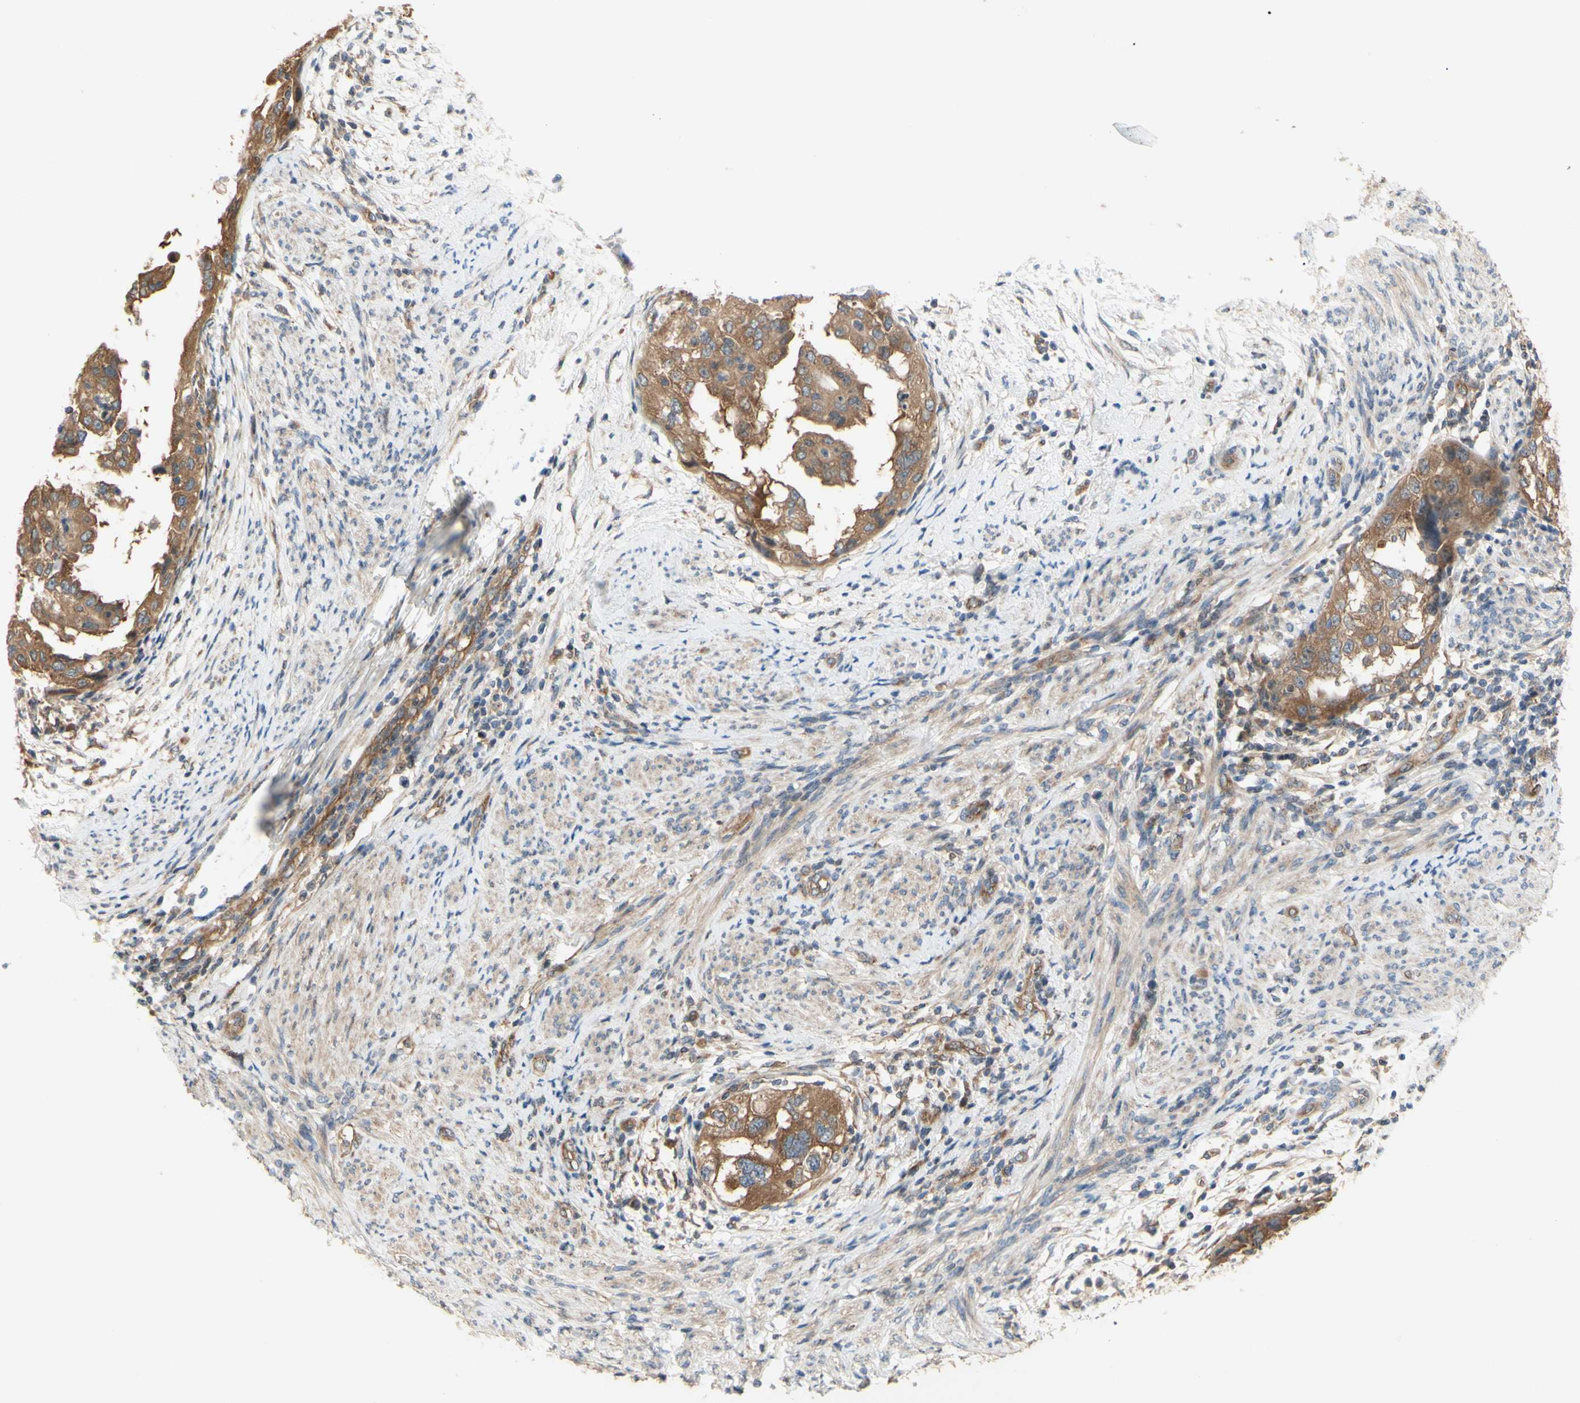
{"staining": {"intensity": "moderate", "quantity": ">75%", "location": "cytoplasmic/membranous"}, "tissue": "endometrial cancer", "cell_type": "Tumor cells", "image_type": "cancer", "snomed": [{"axis": "morphology", "description": "Adenocarcinoma, NOS"}, {"axis": "topography", "description": "Endometrium"}], "caption": "DAB immunohistochemical staining of adenocarcinoma (endometrial) displays moderate cytoplasmic/membranous protein staining in about >75% of tumor cells.", "gene": "DYNLRB1", "patient": {"sex": "female", "age": 85}}